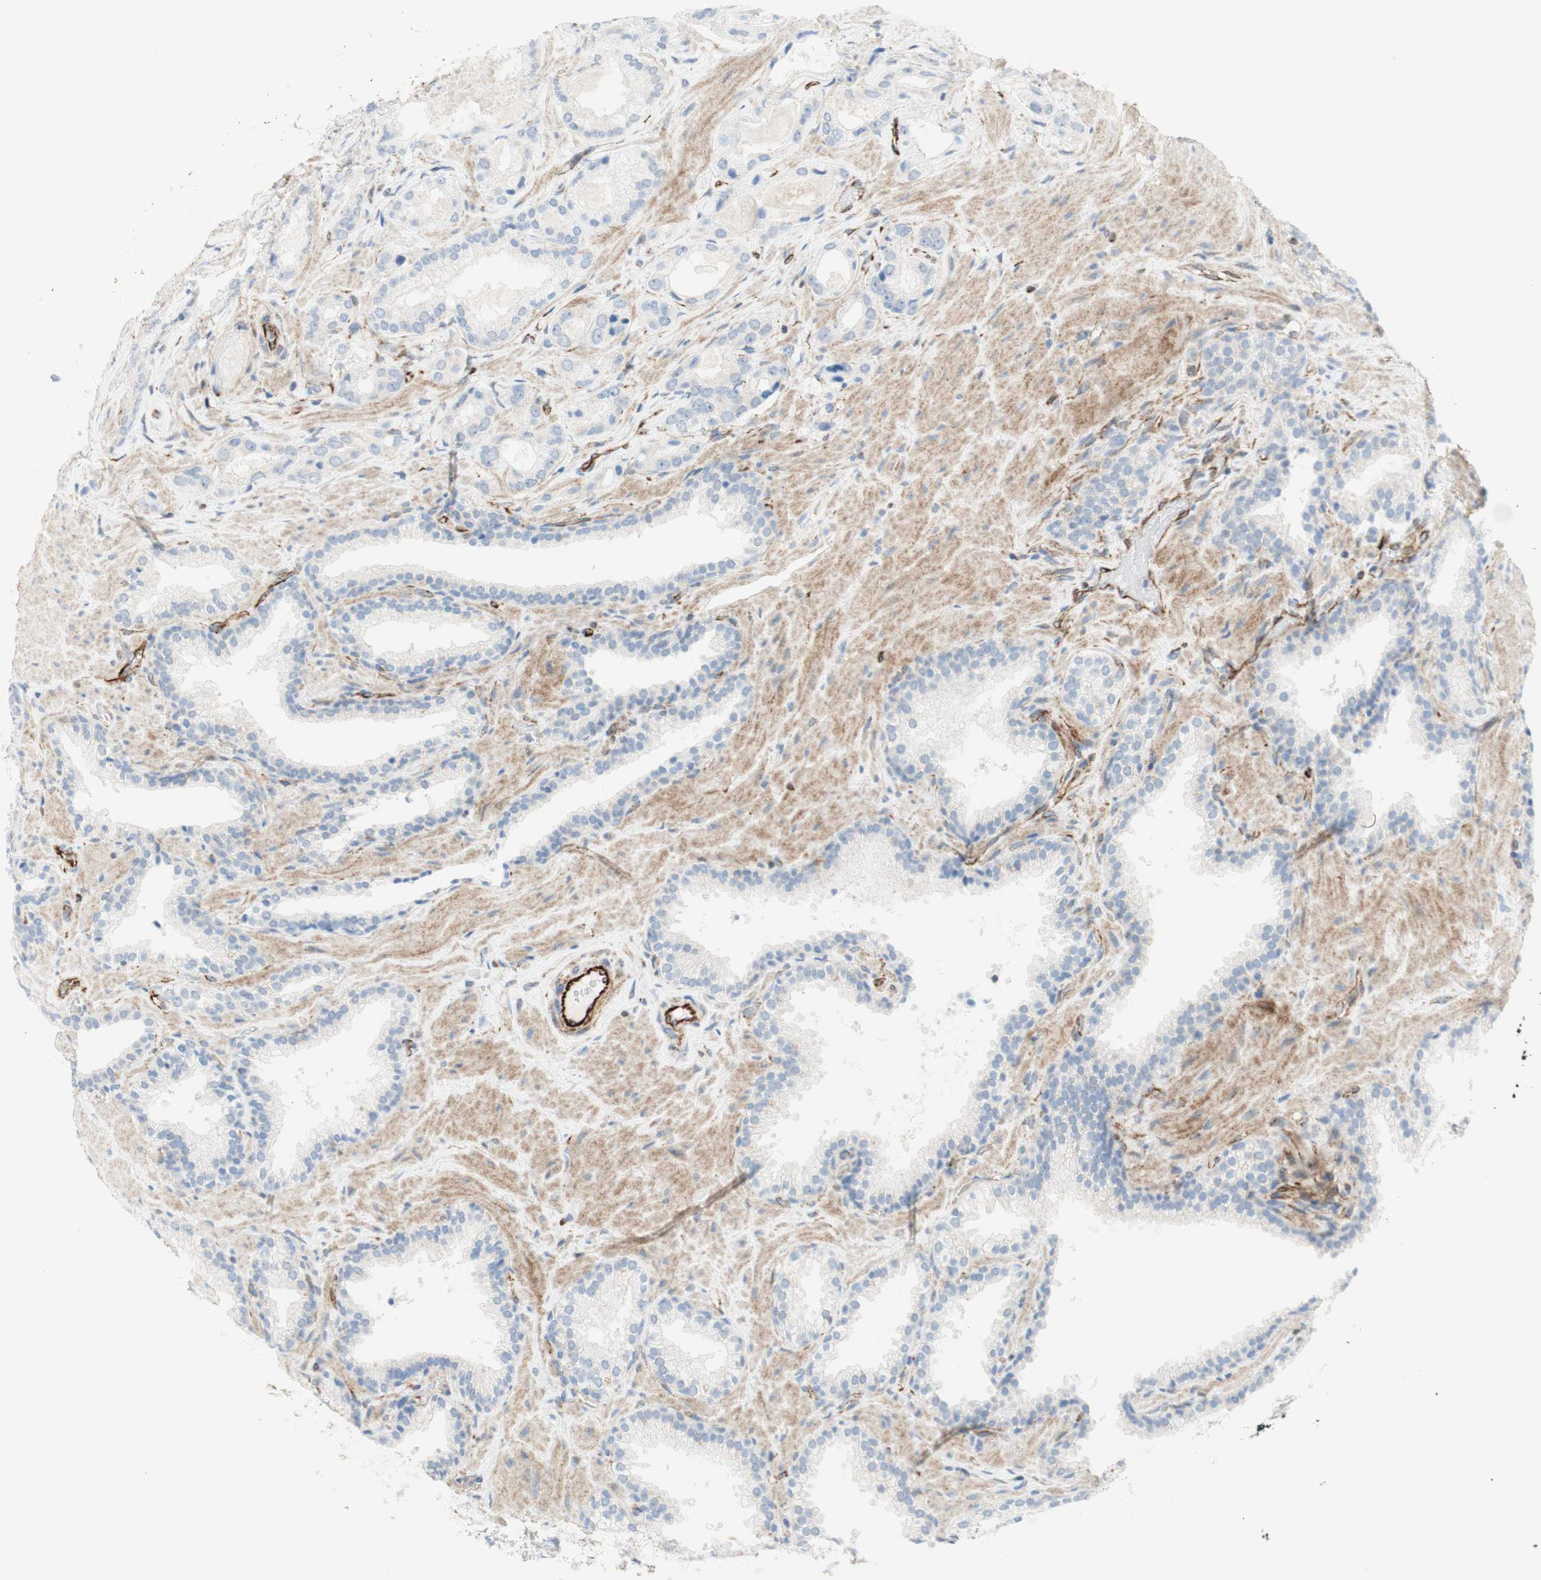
{"staining": {"intensity": "negative", "quantity": "none", "location": "none"}, "tissue": "prostate cancer", "cell_type": "Tumor cells", "image_type": "cancer", "snomed": [{"axis": "morphology", "description": "Adenocarcinoma, High grade"}, {"axis": "topography", "description": "Prostate"}], "caption": "This is an immunohistochemistry histopathology image of prostate cancer. There is no staining in tumor cells.", "gene": "POU2AF1", "patient": {"sex": "male", "age": 64}}